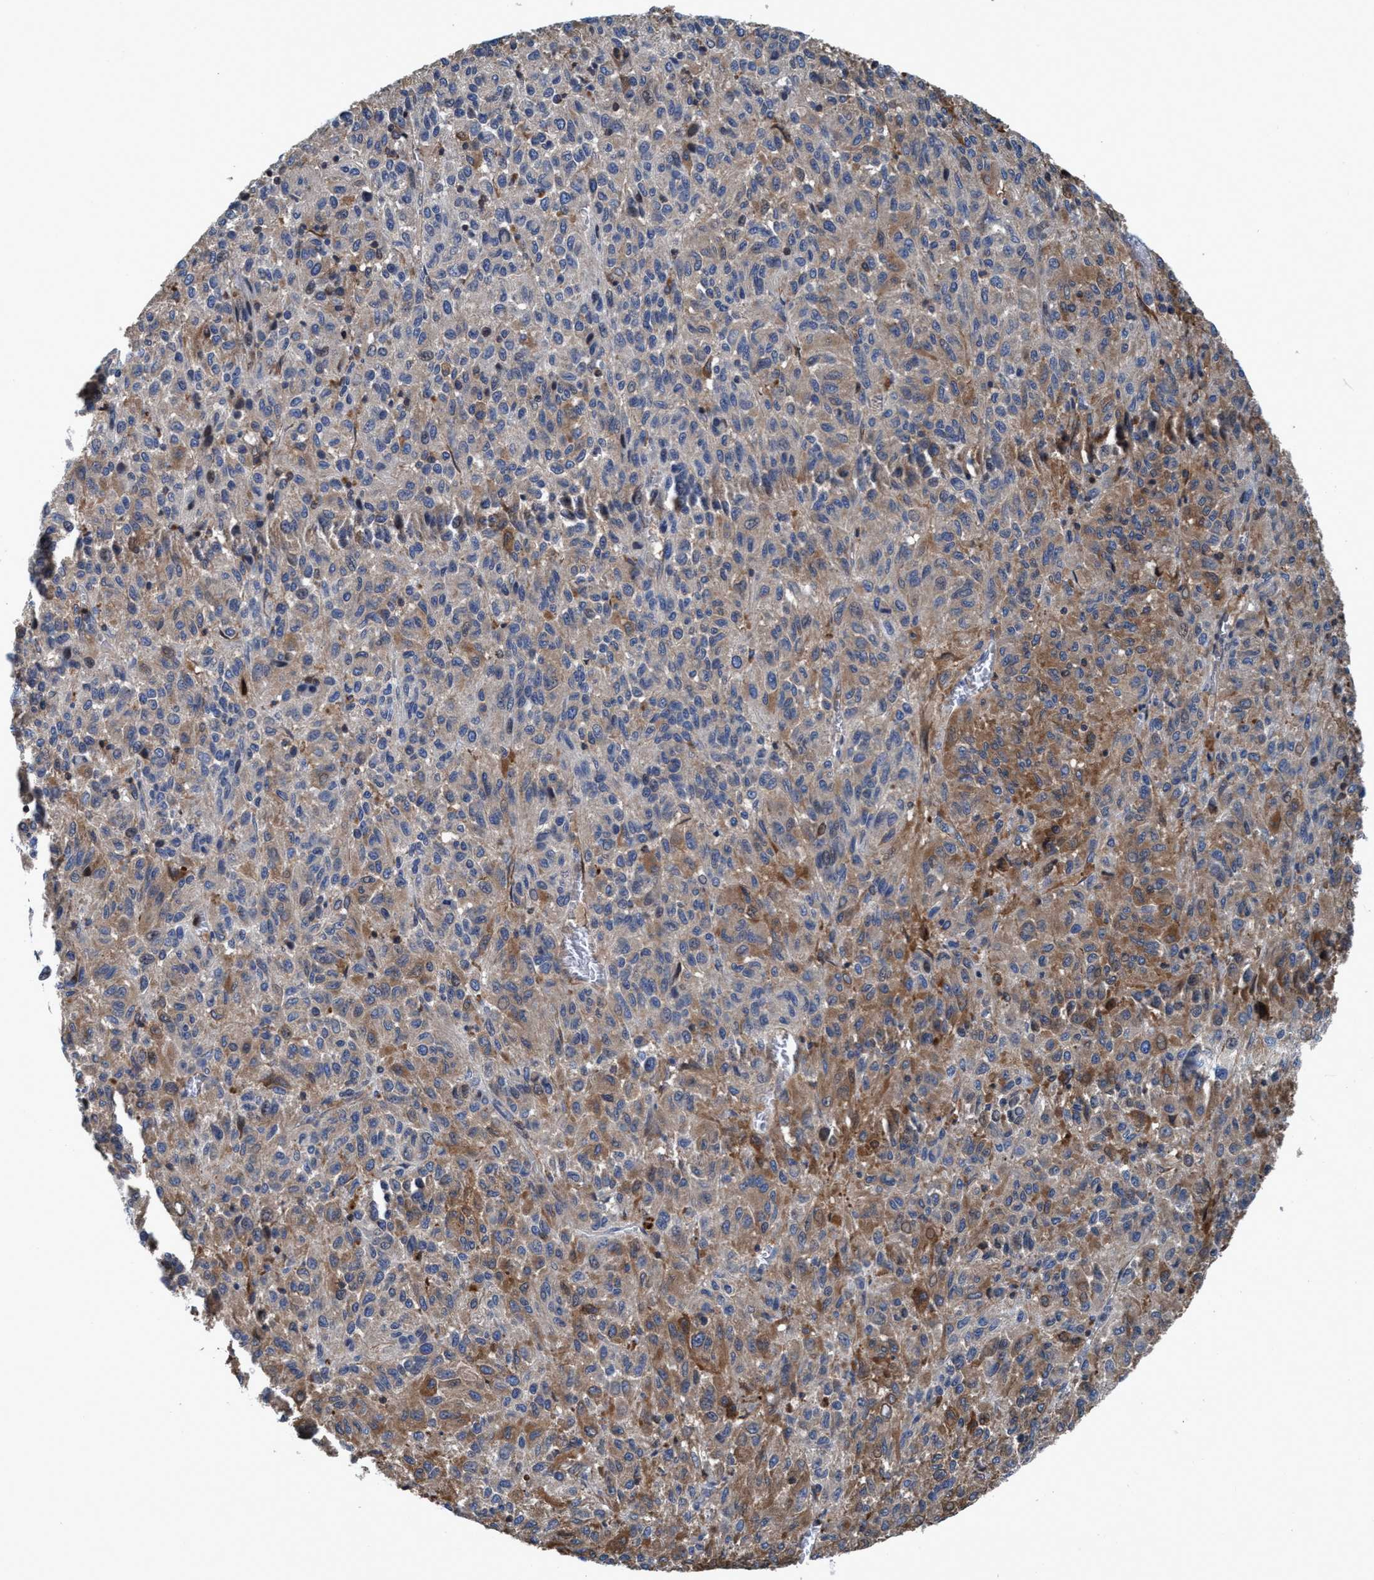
{"staining": {"intensity": "weak", "quantity": "25%-75%", "location": "cytoplasmic/membranous"}, "tissue": "melanoma", "cell_type": "Tumor cells", "image_type": "cancer", "snomed": [{"axis": "morphology", "description": "Malignant melanoma, Metastatic site"}, {"axis": "topography", "description": "Lung"}], "caption": "Human malignant melanoma (metastatic site) stained with a protein marker exhibits weak staining in tumor cells.", "gene": "NMT1", "patient": {"sex": "male", "age": 64}}